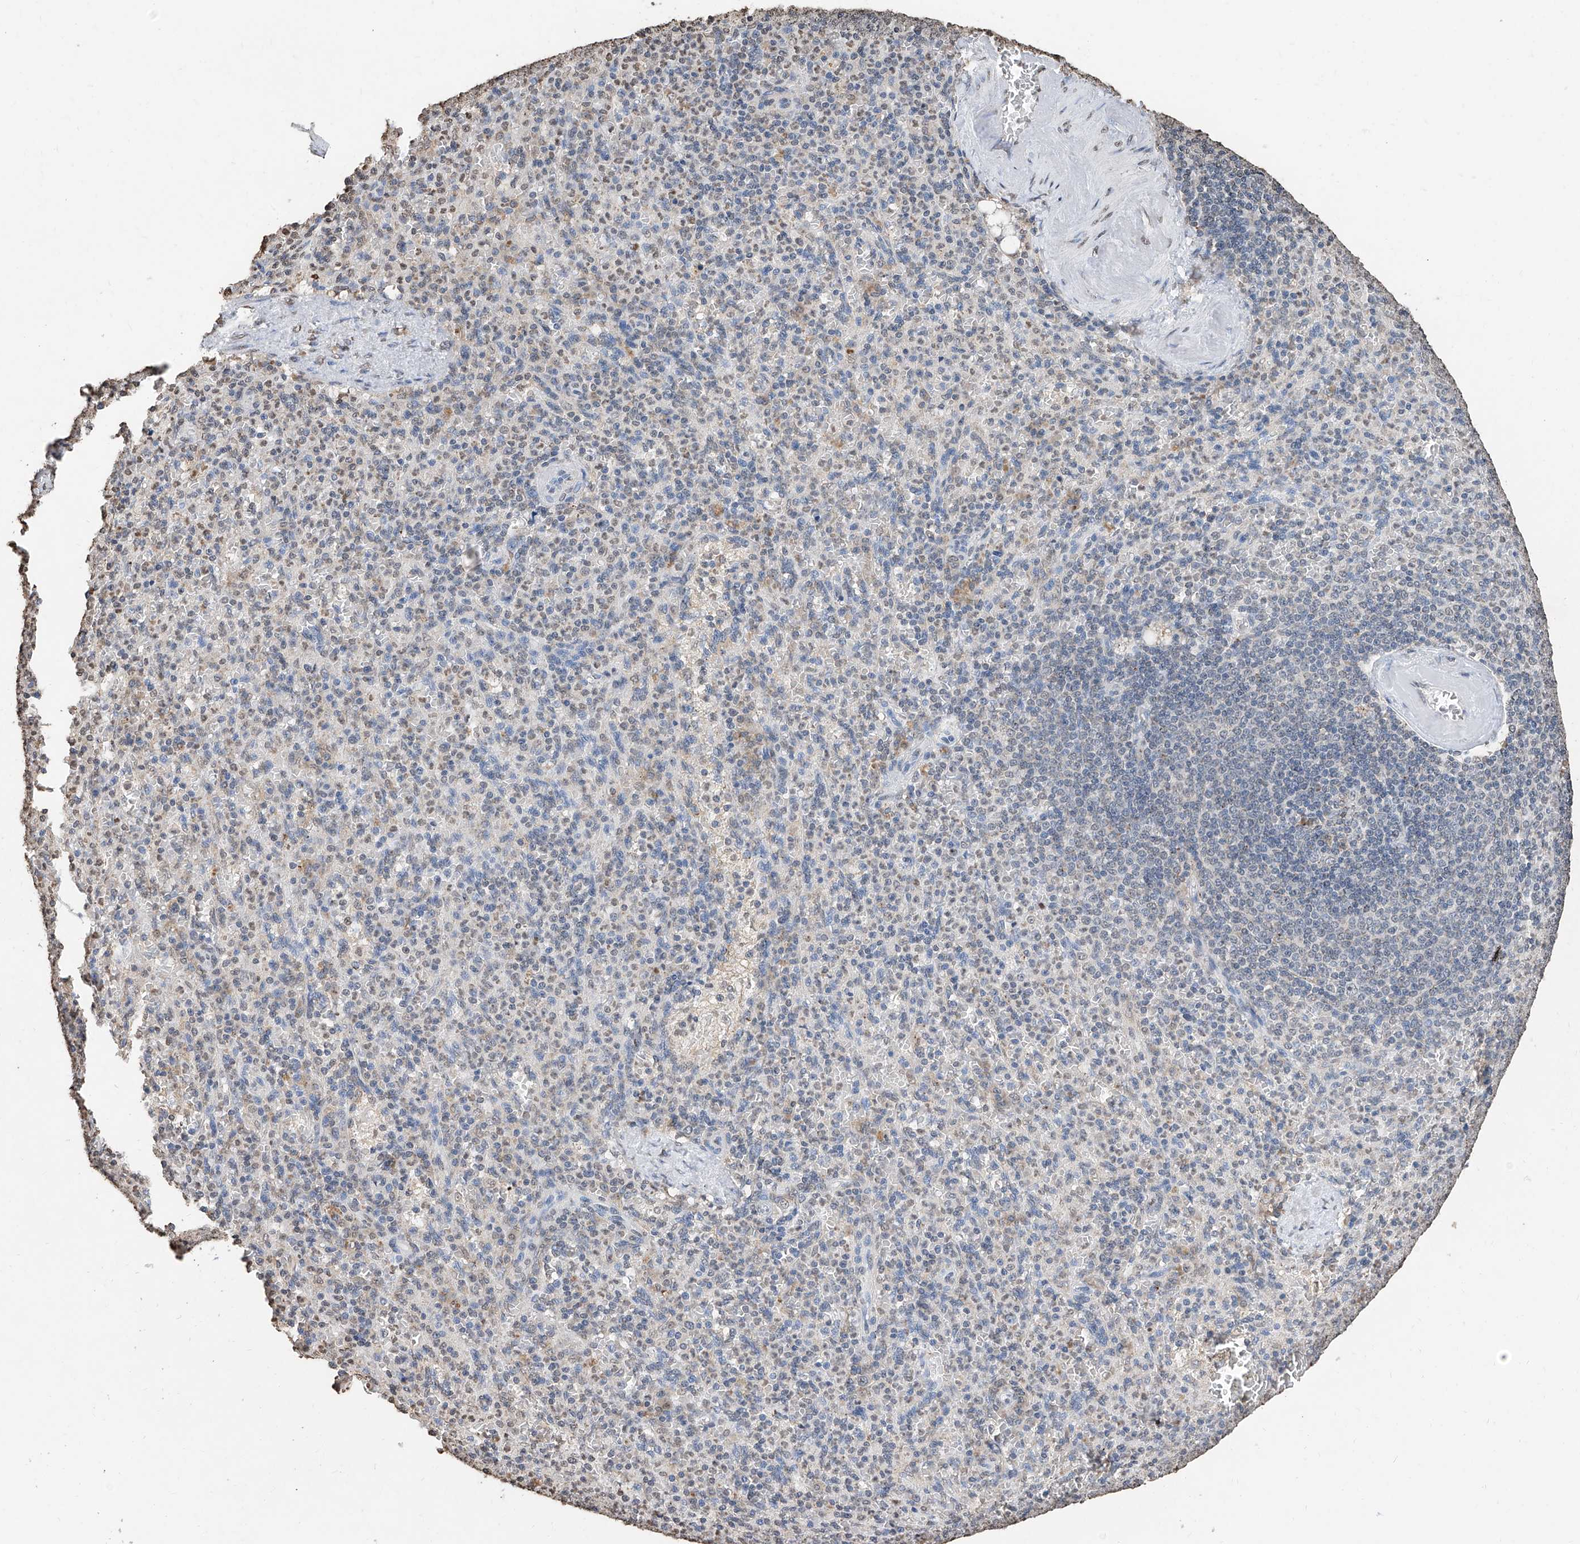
{"staining": {"intensity": "negative", "quantity": "none", "location": "none"}, "tissue": "spleen", "cell_type": "Cells in red pulp", "image_type": "normal", "snomed": [{"axis": "morphology", "description": "Normal tissue, NOS"}, {"axis": "topography", "description": "Spleen"}], "caption": "An immunohistochemistry photomicrograph of normal spleen is shown. There is no staining in cells in red pulp of spleen. The staining was performed using DAB (3,3'-diaminobenzidine) to visualize the protein expression in brown, while the nuclei were stained in blue with hematoxylin (Magnification: 20x).", "gene": "RP9", "patient": {"sex": "female", "age": 74}}